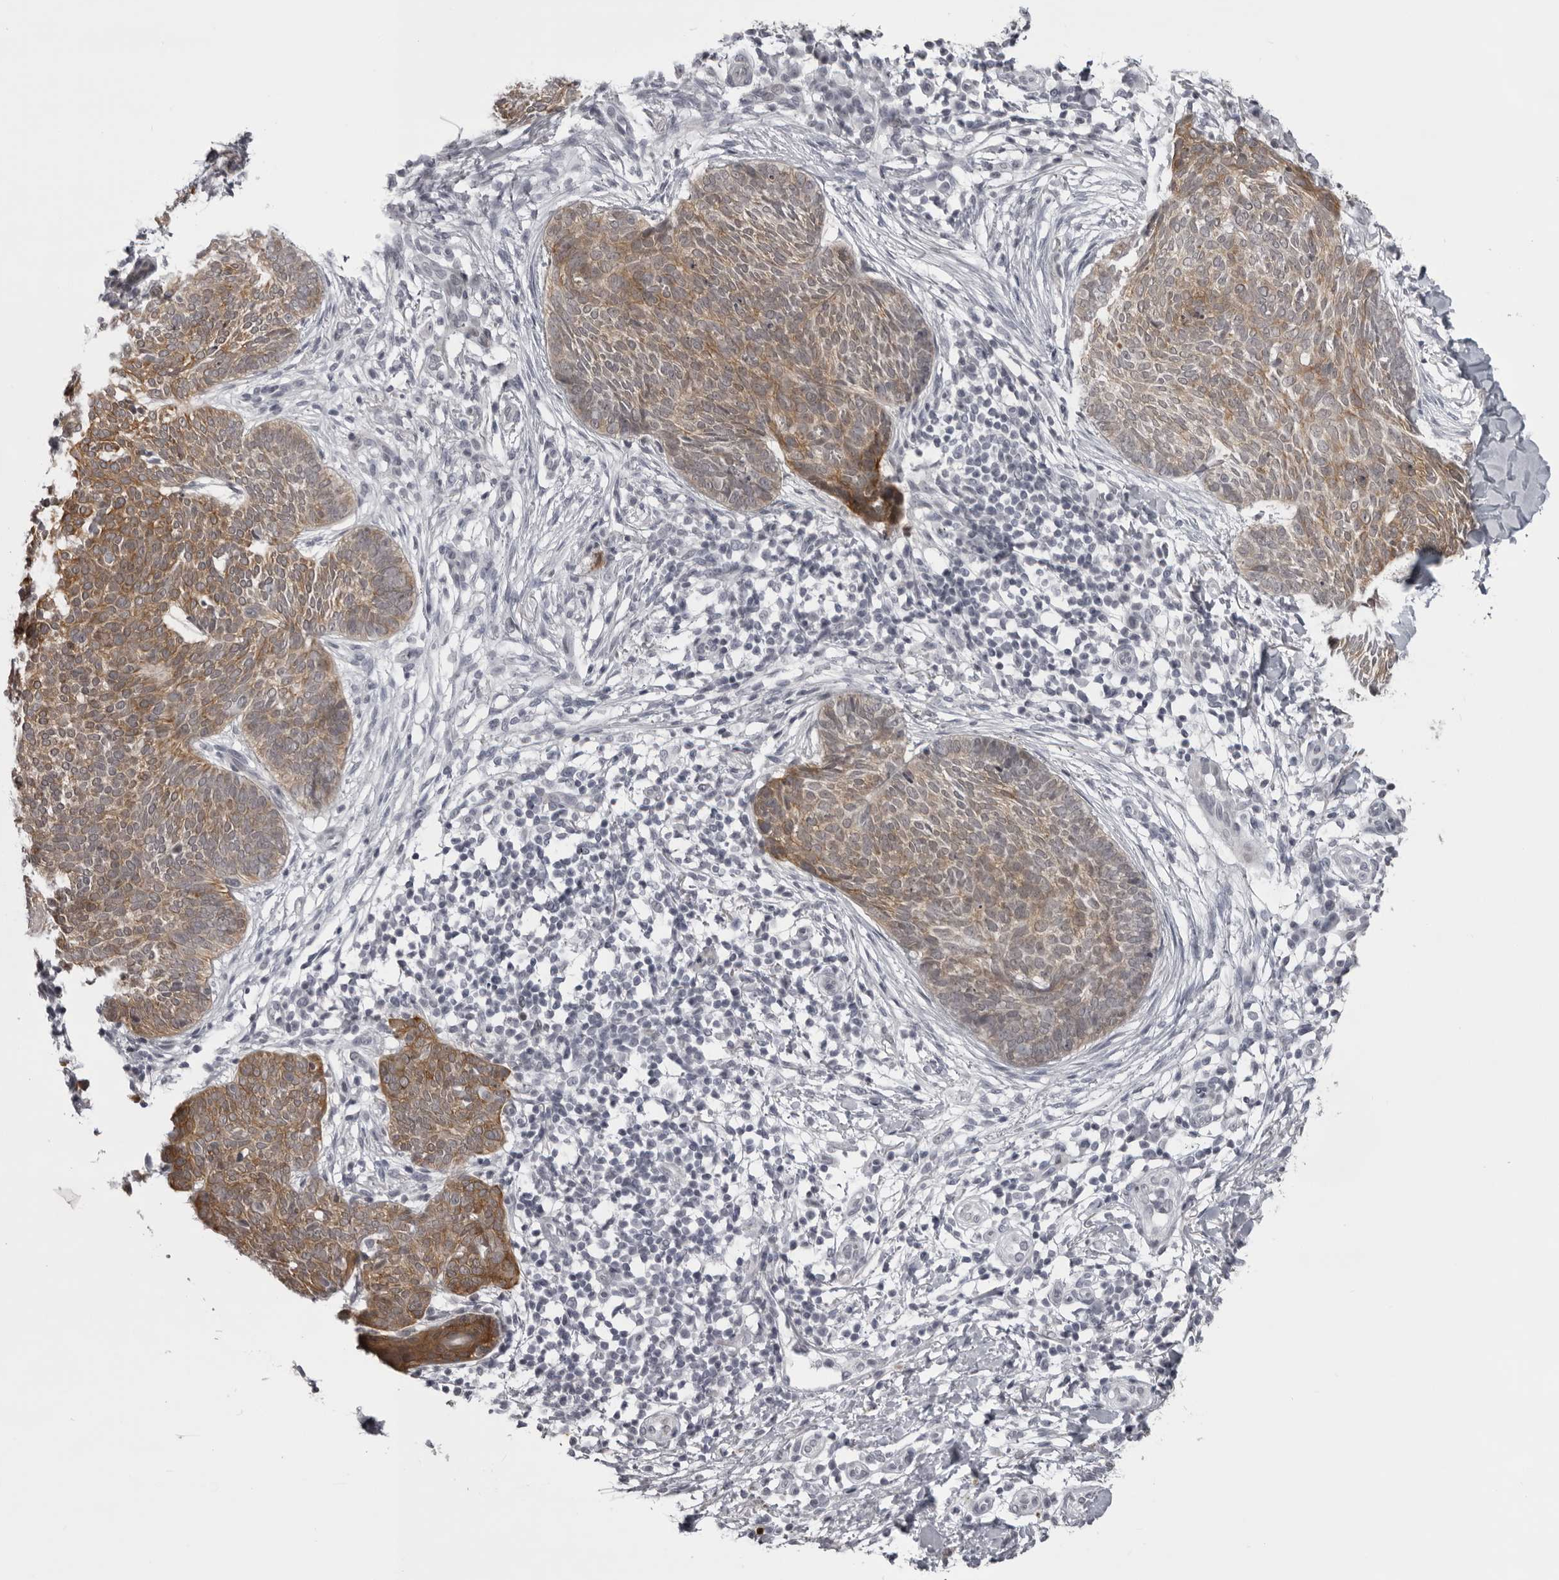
{"staining": {"intensity": "moderate", "quantity": ">75%", "location": "cytoplasmic/membranous"}, "tissue": "skin cancer", "cell_type": "Tumor cells", "image_type": "cancer", "snomed": [{"axis": "morphology", "description": "Basal cell carcinoma"}, {"axis": "topography", "description": "Skin"}], "caption": "Tumor cells display medium levels of moderate cytoplasmic/membranous positivity in approximately >75% of cells in human skin cancer.", "gene": "NUDT18", "patient": {"sex": "female", "age": 64}}